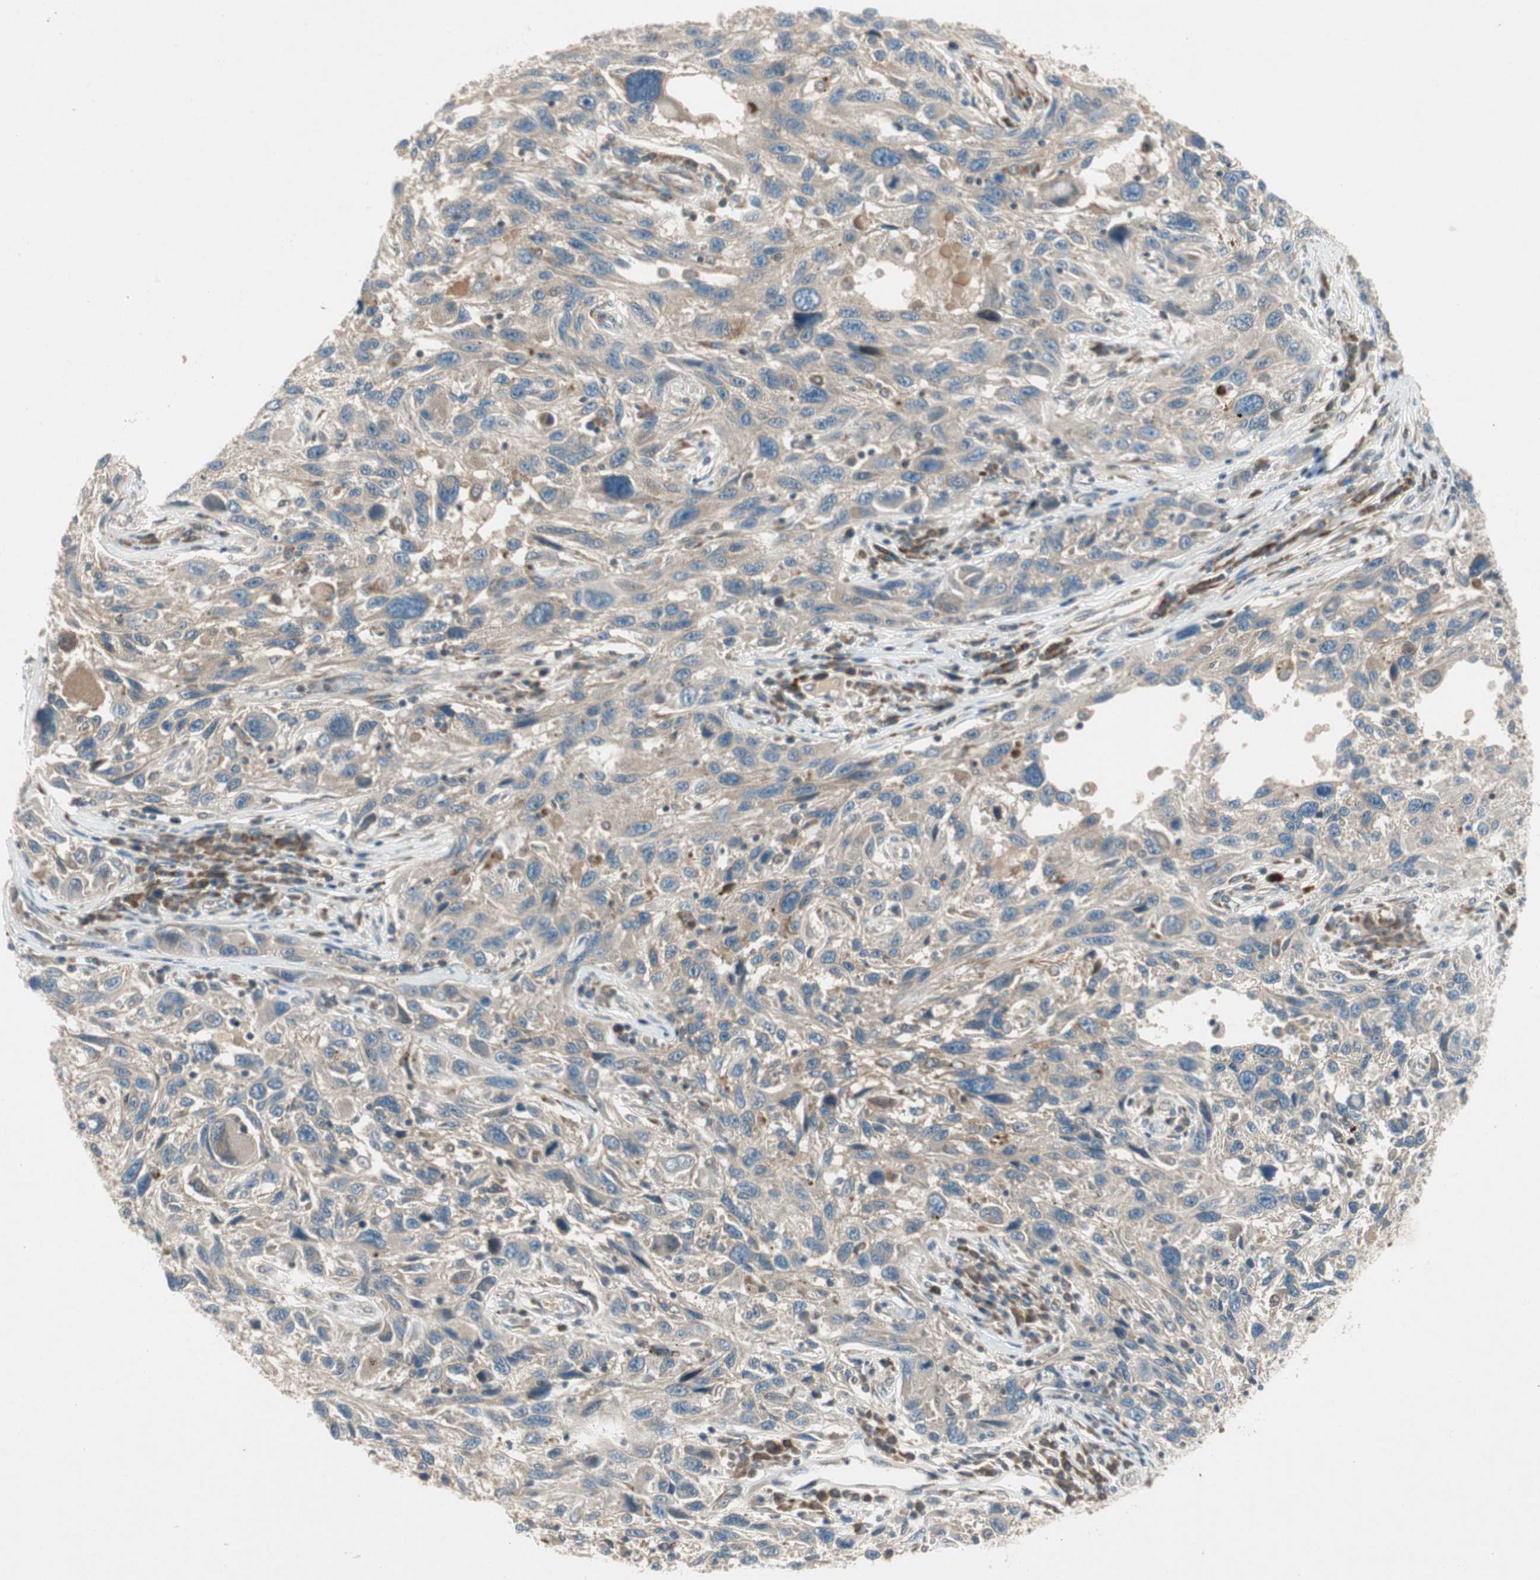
{"staining": {"intensity": "weak", "quantity": ">75%", "location": "cytoplasmic/membranous"}, "tissue": "melanoma", "cell_type": "Tumor cells", "image_type": "cancer", "snomed": [{"axis": "morphology", "description": "Malignant melanoma, NOS"}, {"axis": "topography", "description": "Skin"}], "caption": "Immunohistochemistry (IHC) of human melanoma exhibits low levels of weak cytoplasmic/membranous positivity in approximately >75% of tumor cells.", "gene": "CHADL", "patient": {"sex": "male", "age": 53}}